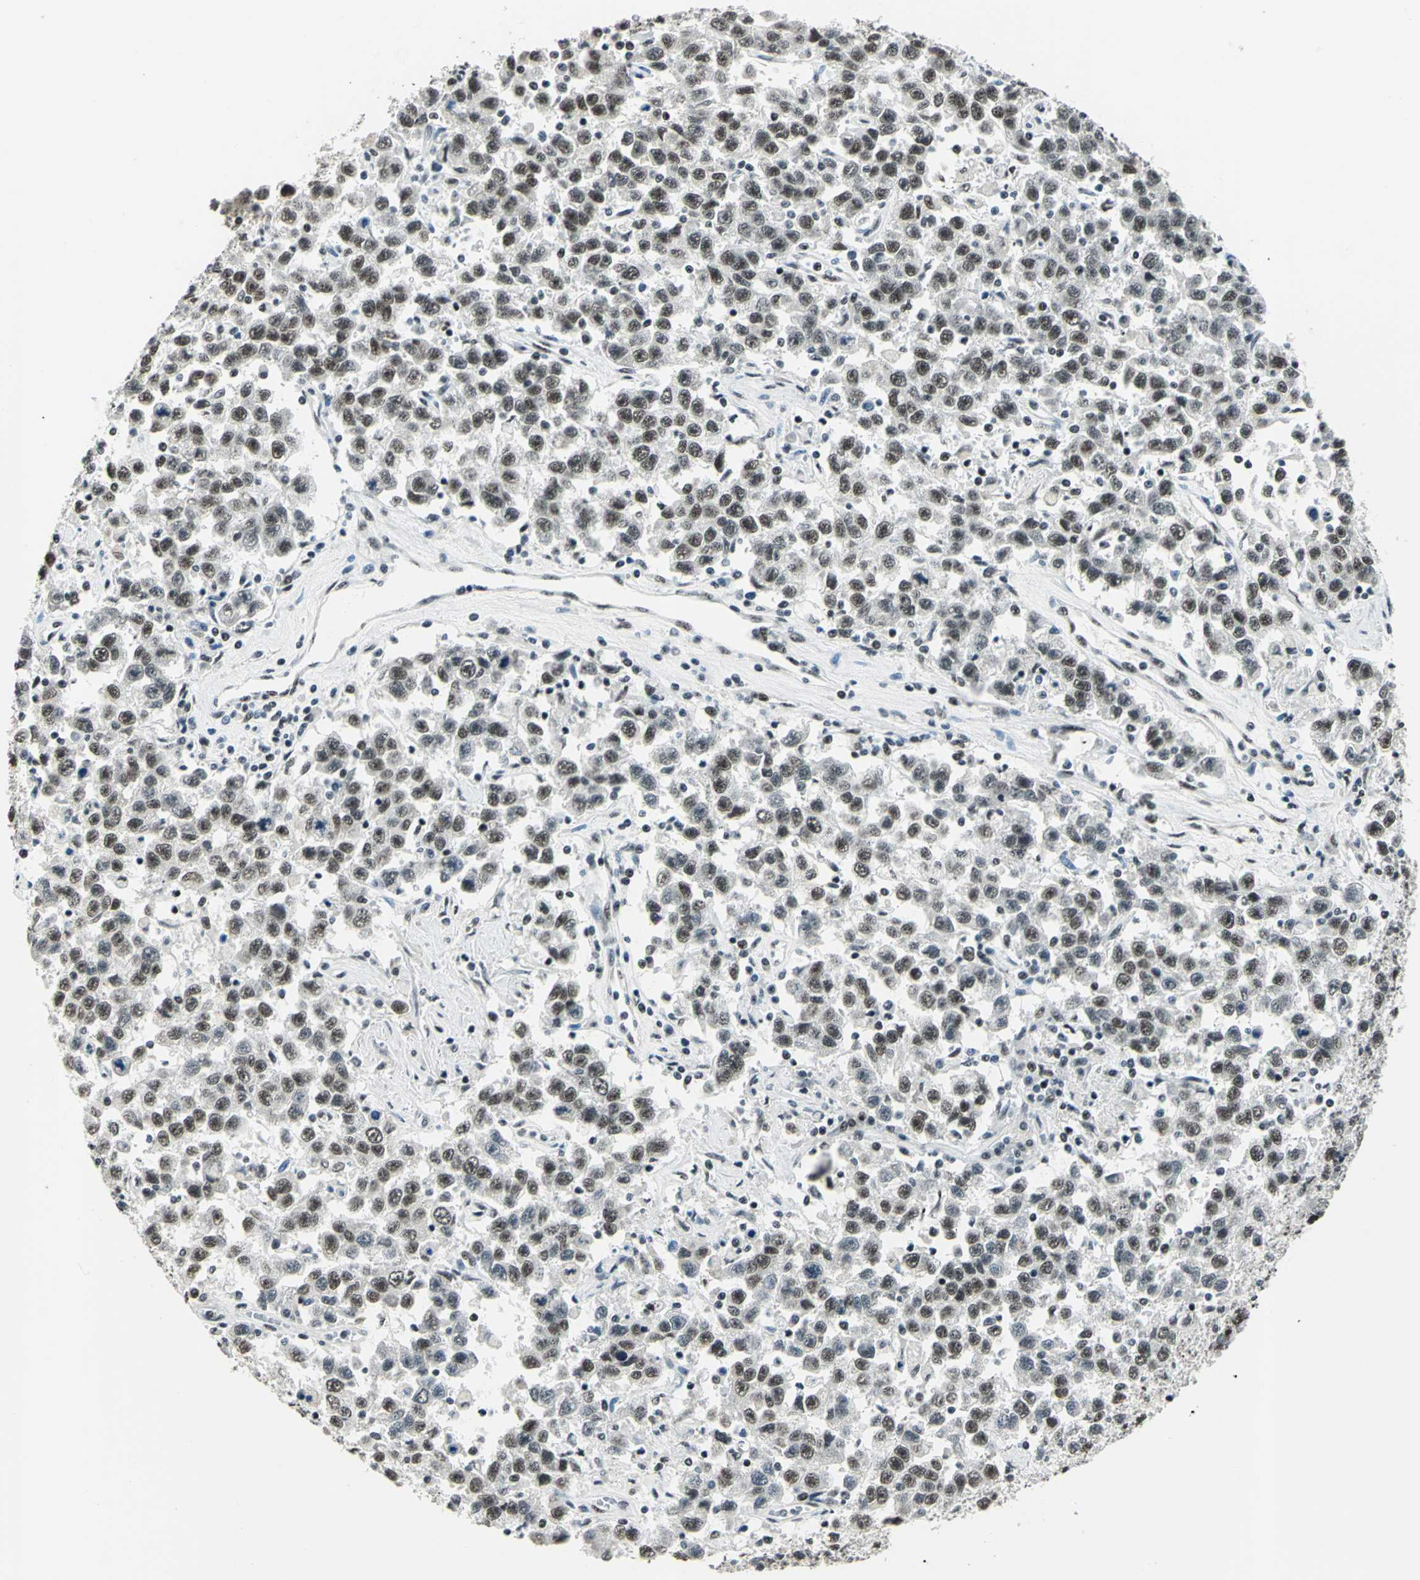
{"staining": {"intensity": "strong", "quantity": ">75%", "location": "nuclear"}, "tissue": "testis cancer", "cell_type": "Tumor cells", "image_type": "cancer", "snomed": [{"axis": "morphology", "description": "Seminoma, NOS"}, {"axis": "topography", "description": "Testis"}], "caption": "Protein expression analysis of human seminoma (testis) reveals strong nuclear expression in approximately >75% of tumor cells. (DAB IHC with brightfield microscopy, high magnification).", "gene": "KAT6B", "patient": {"sex": "male", "age": 41}}